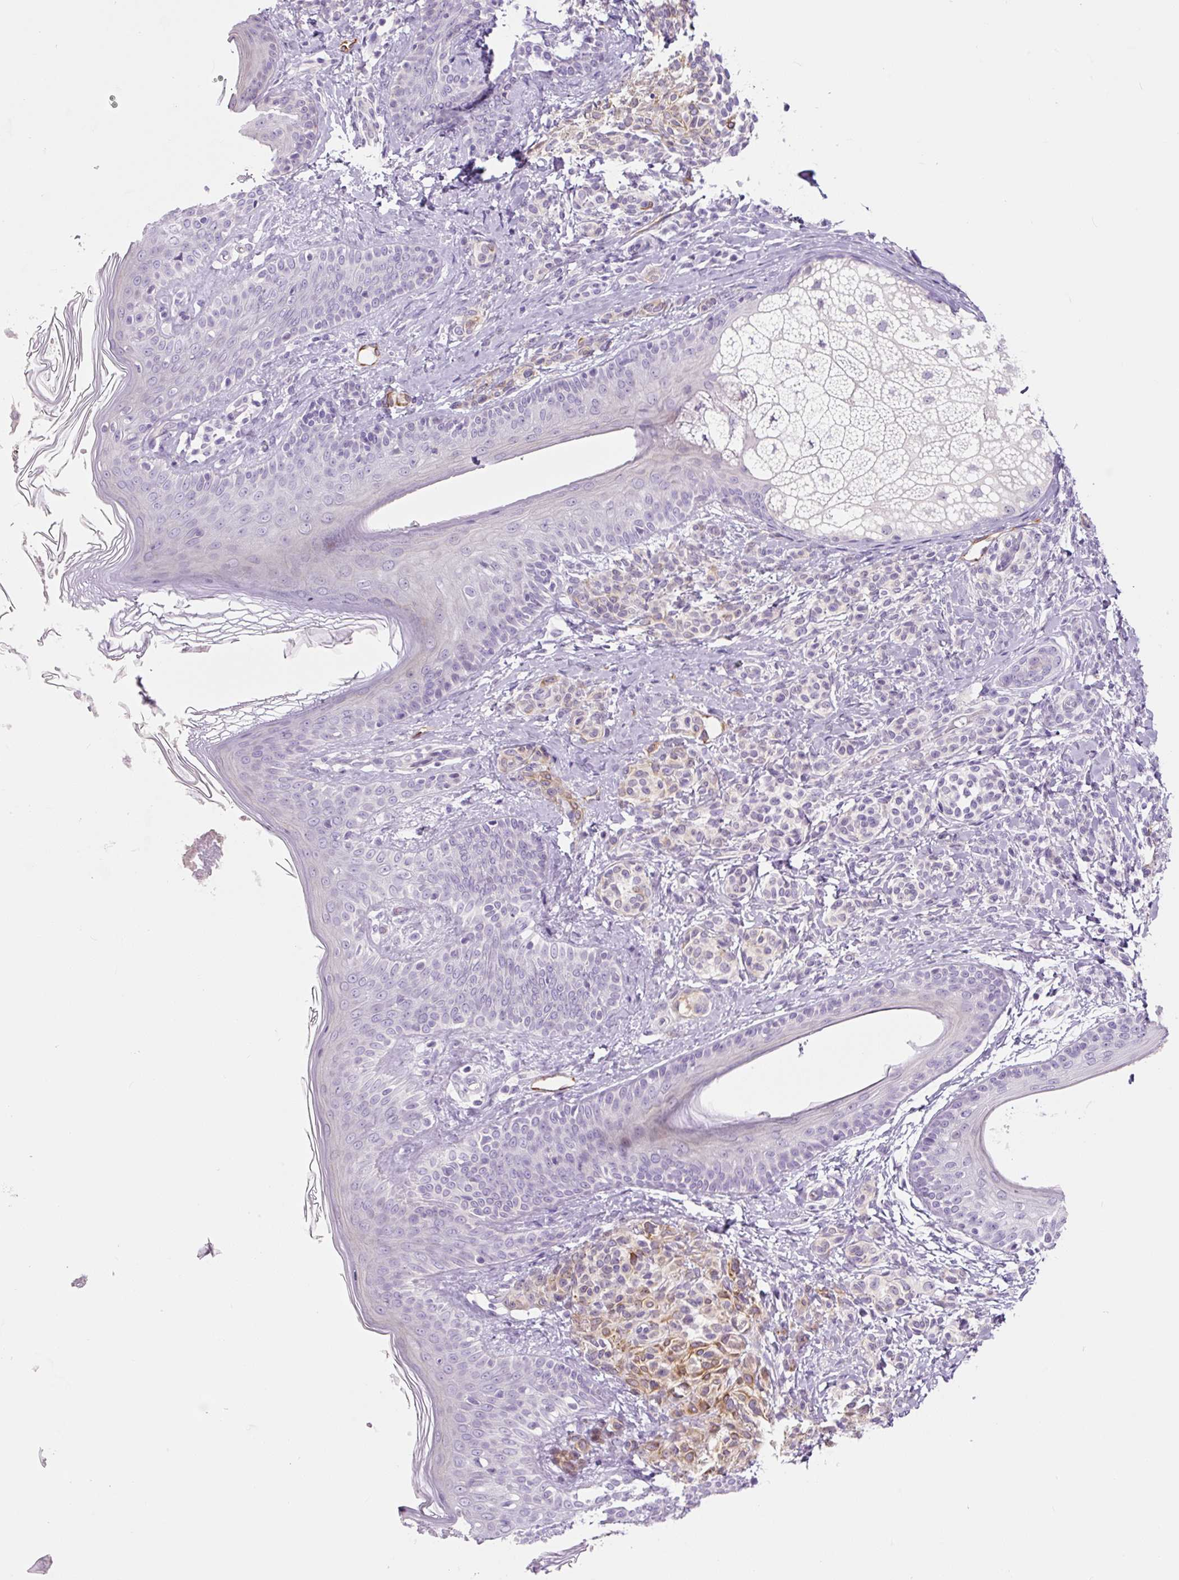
{"staining": {"intensity": "negative", "quantity": "none", "location": "none"}, "tissue": "skin", "cell_type": "Fibroblasts", "image_type": "normal", "snomed": [{"axis": "morphology", "description": "Normal tissue, NOS"}, {"axis": "topography", "description": "Skin"}], "caption": "This histopathology image is of unremarkable skin stained with IHC to label a protein in brown with the nuclei are counter-stained blue. There is no positivity in fibroblasts.", "gene": "CCL25", "patient": {"sex": "male", "age": 16}}